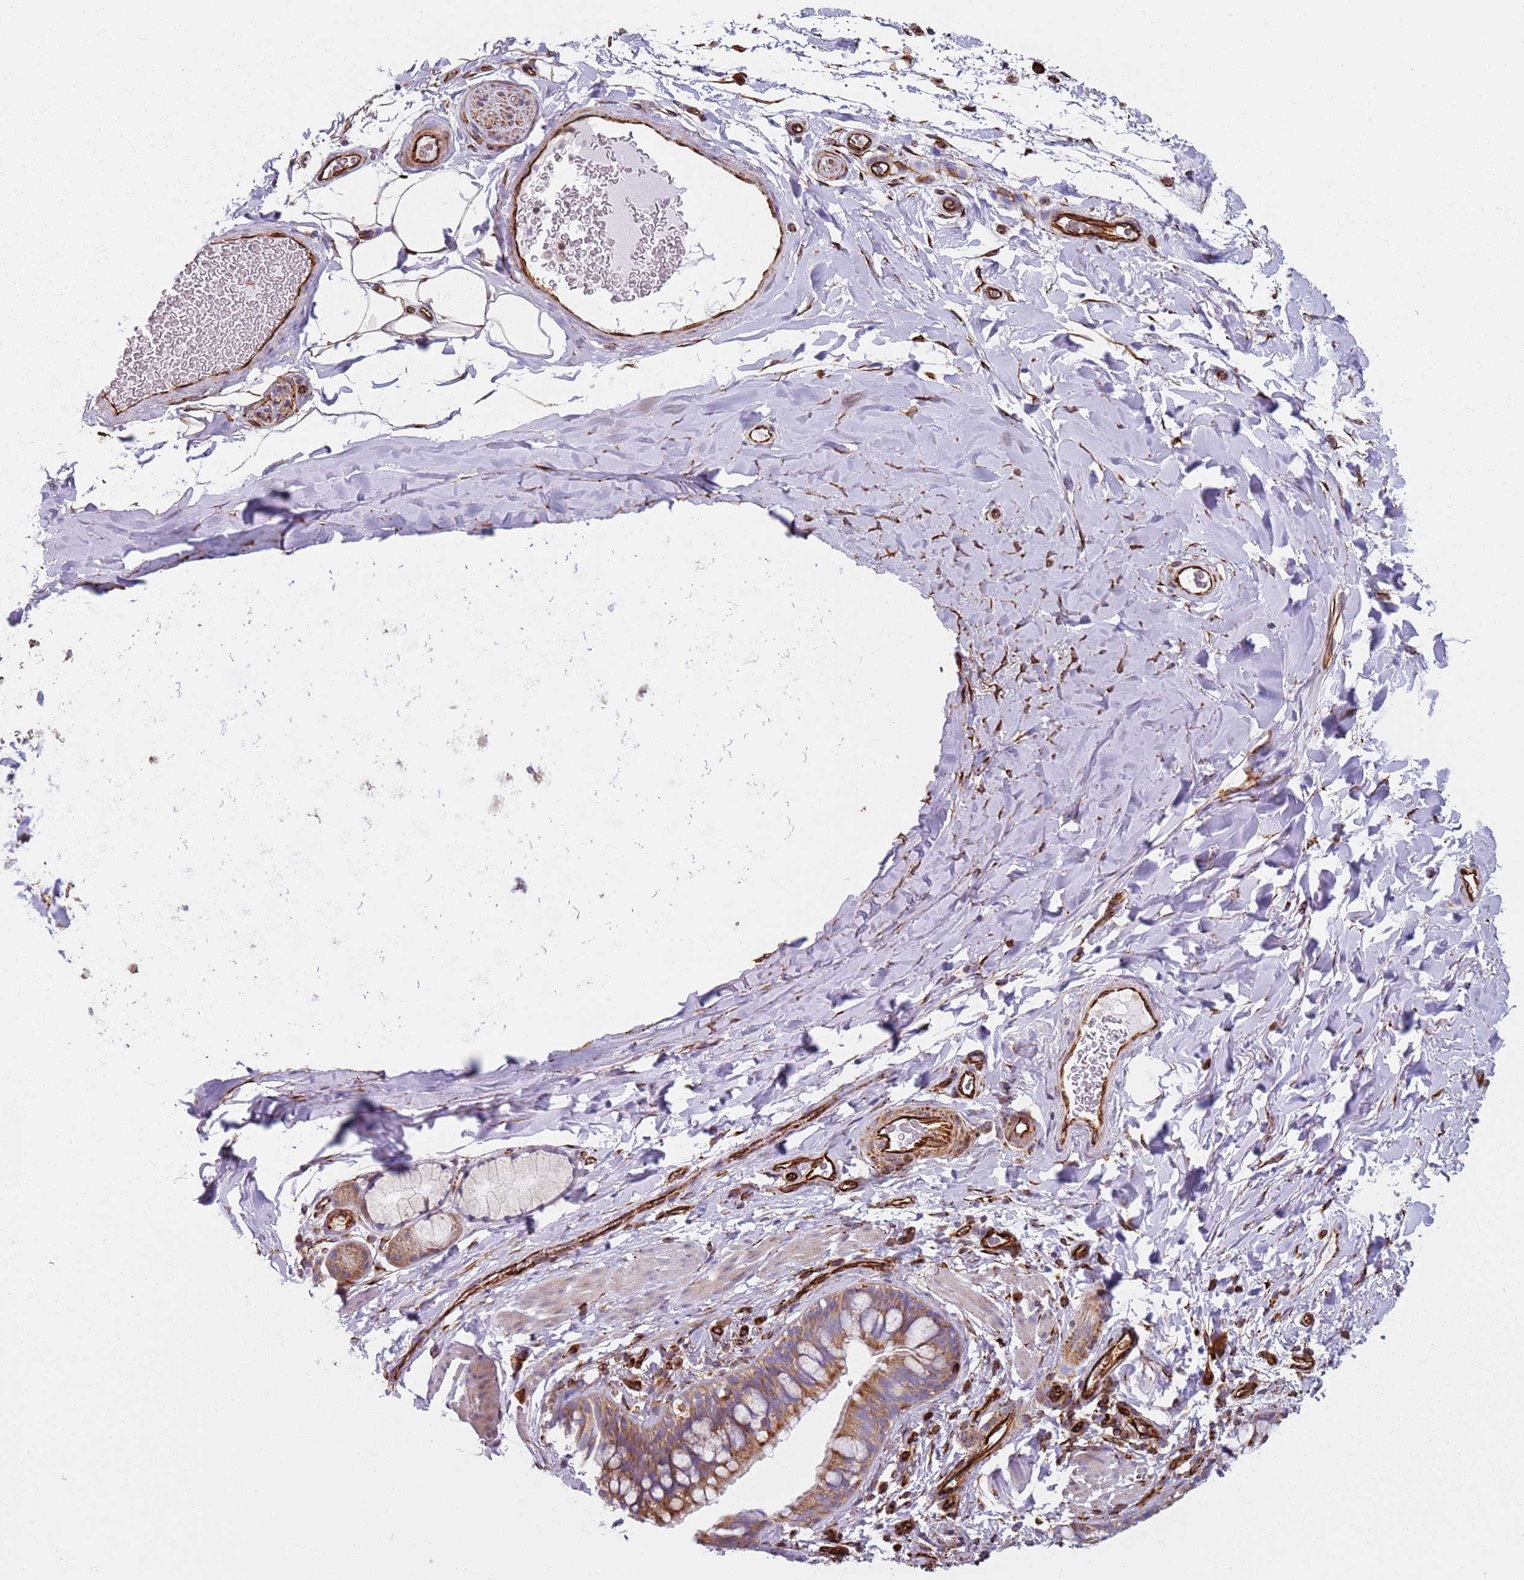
{"staining": {"intensity": "moderate", "quantity": ">75%", "location": "cytoplasmic/membranous"}, "tissue": "bronchus", "cell_type": "Respiratory epithelial cells", "image_type": "normal", "snomed": [{"axis": "morphology", "description": "Normal tissue, NOS"}, {"axis": "topography", "description": "Cartilage tissue"}, {"axis": "topography", "description": "Bronchus"}], "caption": "This photomicrograph demonstrates immunohistochemistry (IHC) staining of benign bronchus, with medium moderate cytoplasmic/membranous expression in about >75% of respiratory epithelial cells.", "gene": "SNAPIN", "patient": {"sex": "female", "age": 36}}